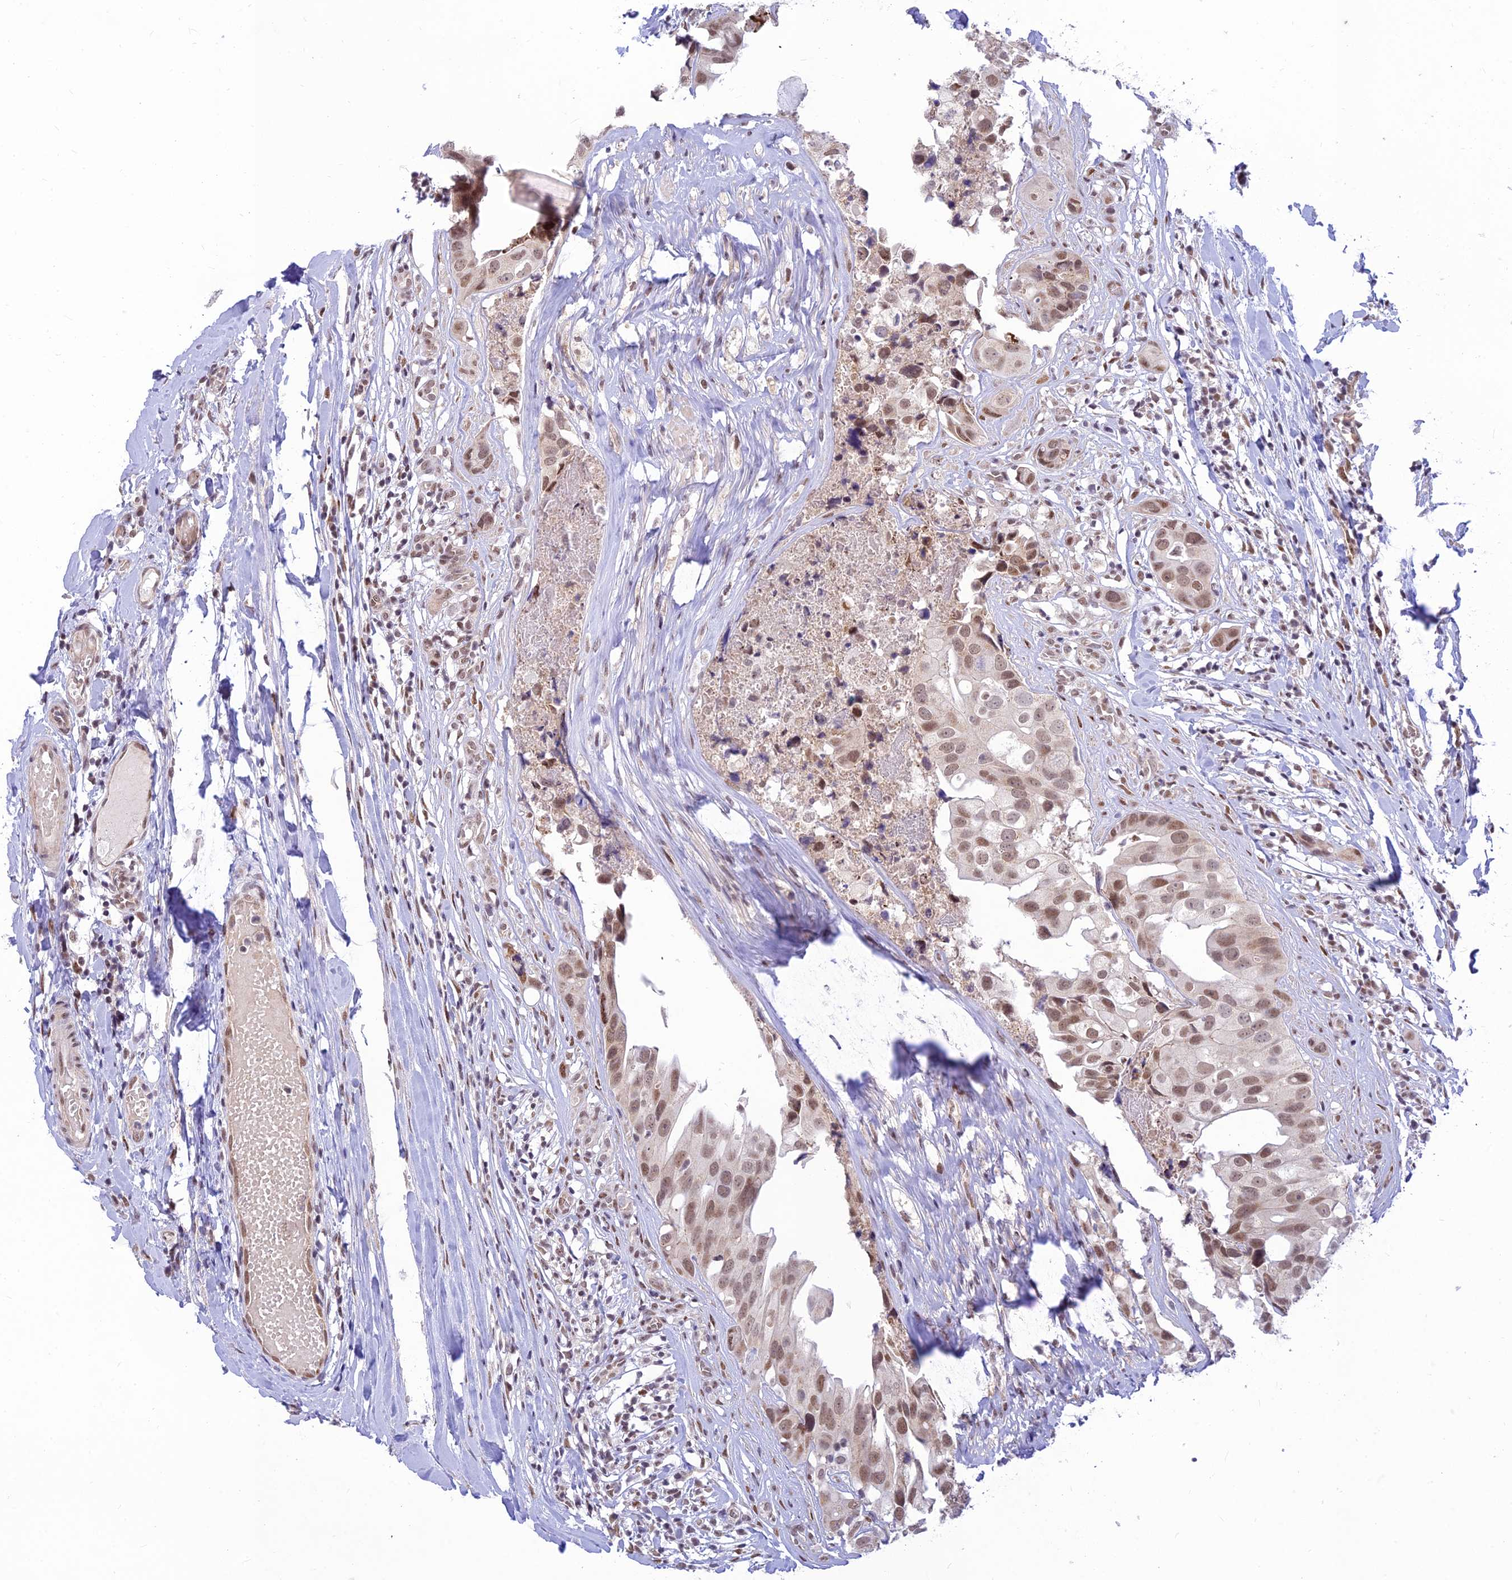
{"staining": {"intensity": "moderate", "quantity": ">75%", "location": "nuclear"}, "tissue": "head and neck cancer", "cell_type": "Tumor cells", "image_type": "cancer", "snomed": [{"axis": "morphology", "description": "Adenocarcinoma, NOS"}, {"axis": "morphology", "description": "Adenocarcinoma, metastatic, NOS"}, {"axis": "topography", "description": "Head-Neck"}], "caption": "Brown immunohistochemical staining in metastatic adenocarcinoma (head and neck) exhibits moderate nuclear staining in approximately >75% of tumor cells.", "gene": "MICOS13", "patient": {"sex": "male", "age": 75}}